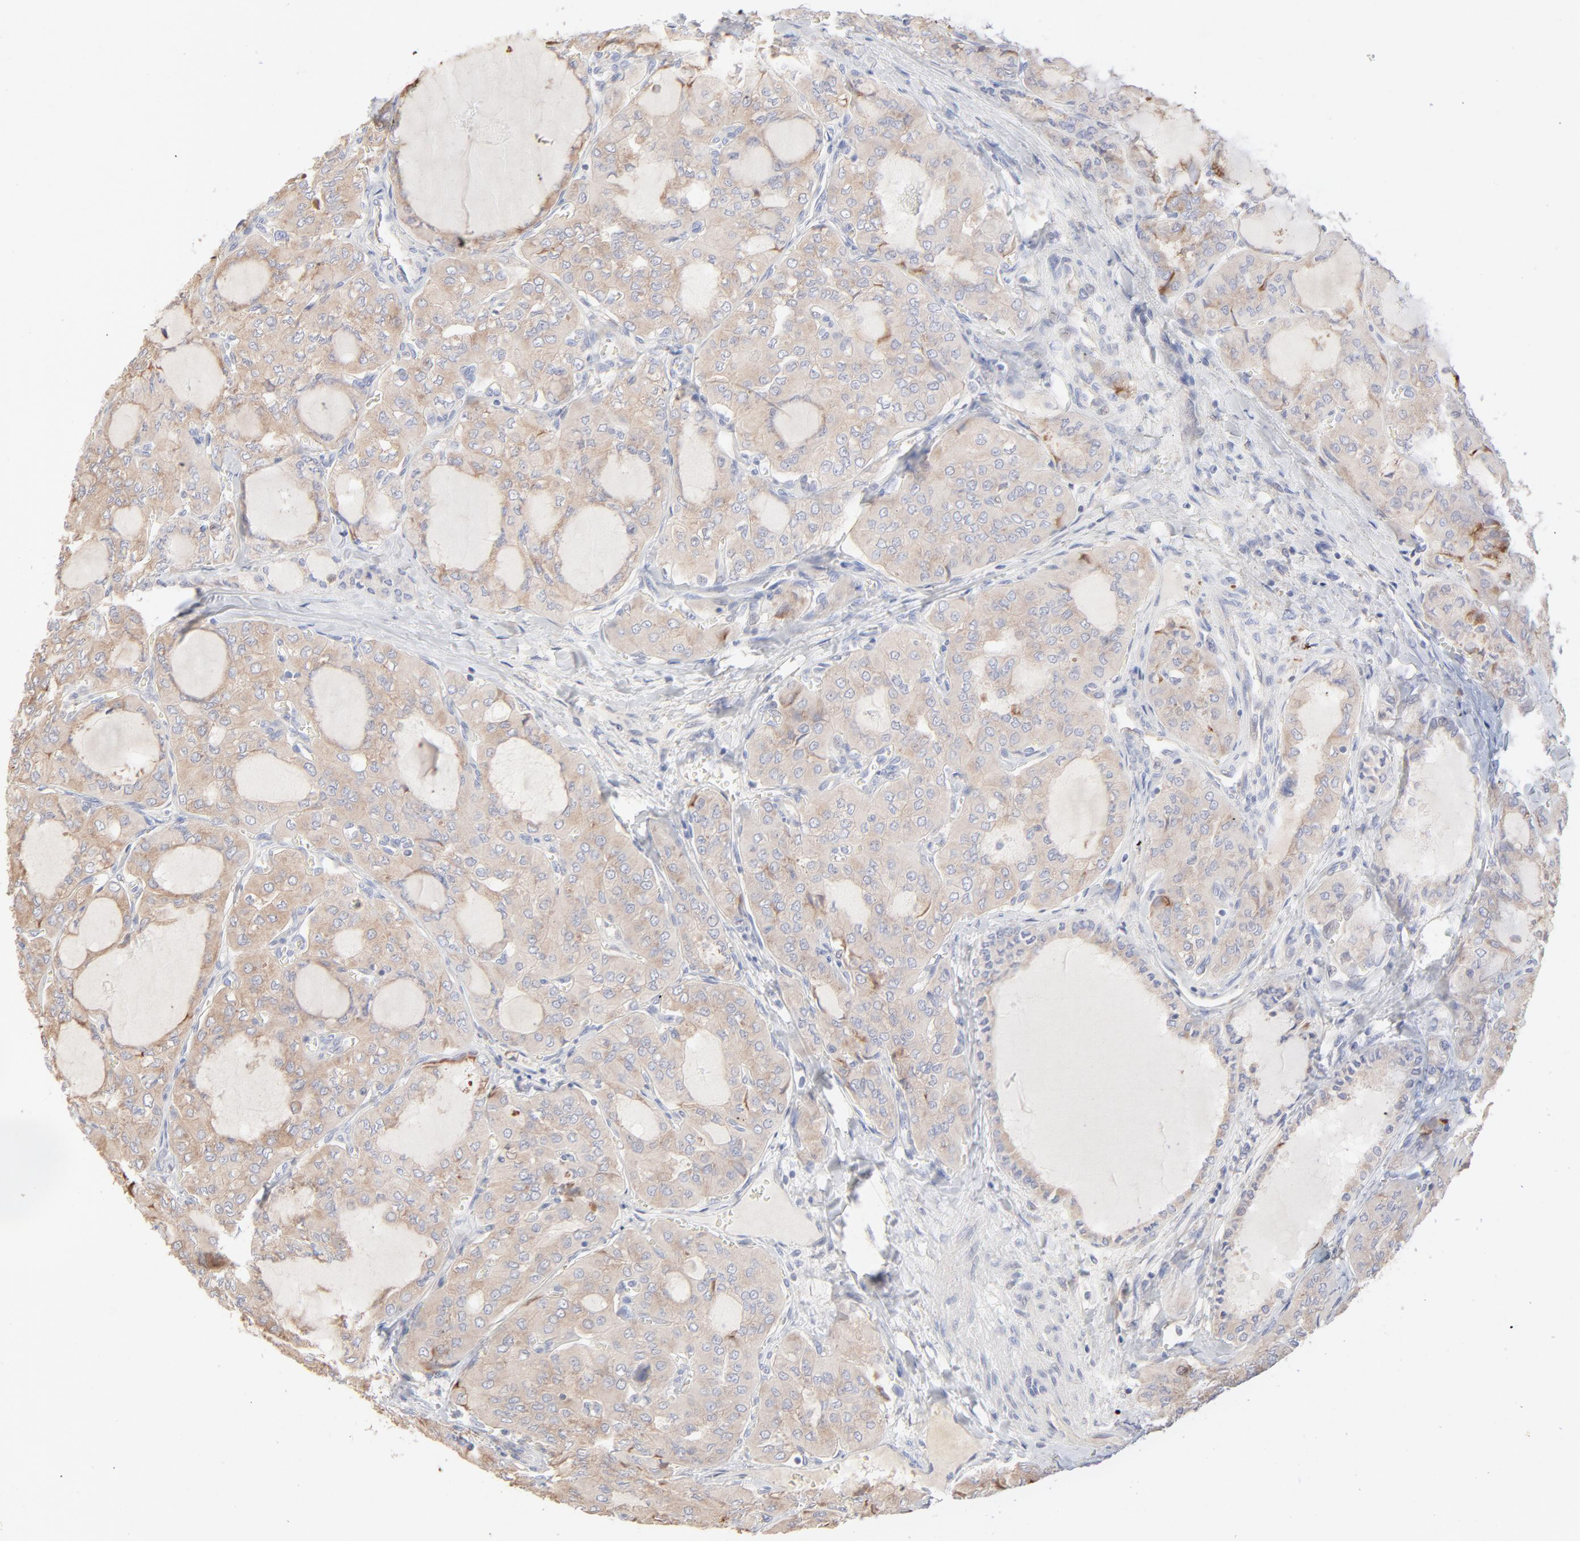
{"staining": {"intensity": "moderate", "quantity": ">75%", "location": "cytoplasmic/membranous"}, "tissue": "thyroid cancer", "cell_type": "Tumor cells", "image_type": "cancer", "snomed": [{"axis": "morphology", "description": "Papillary adenocarcinoma, NOS"}, {"axis": "topography", "description": "Thyroid gland"}], "caption": "An image of thyroid papillary adenocarcinoma stained for a protein reveals moderate cytoplasmic/membranous brown staining in tumor cells. Using DAB (brown) and hematoxylin (blue) stains, captured at high magnification using brightfield microscopy.", "gene": "RPS21", "patient": {"sex": "male", "age": 20}}